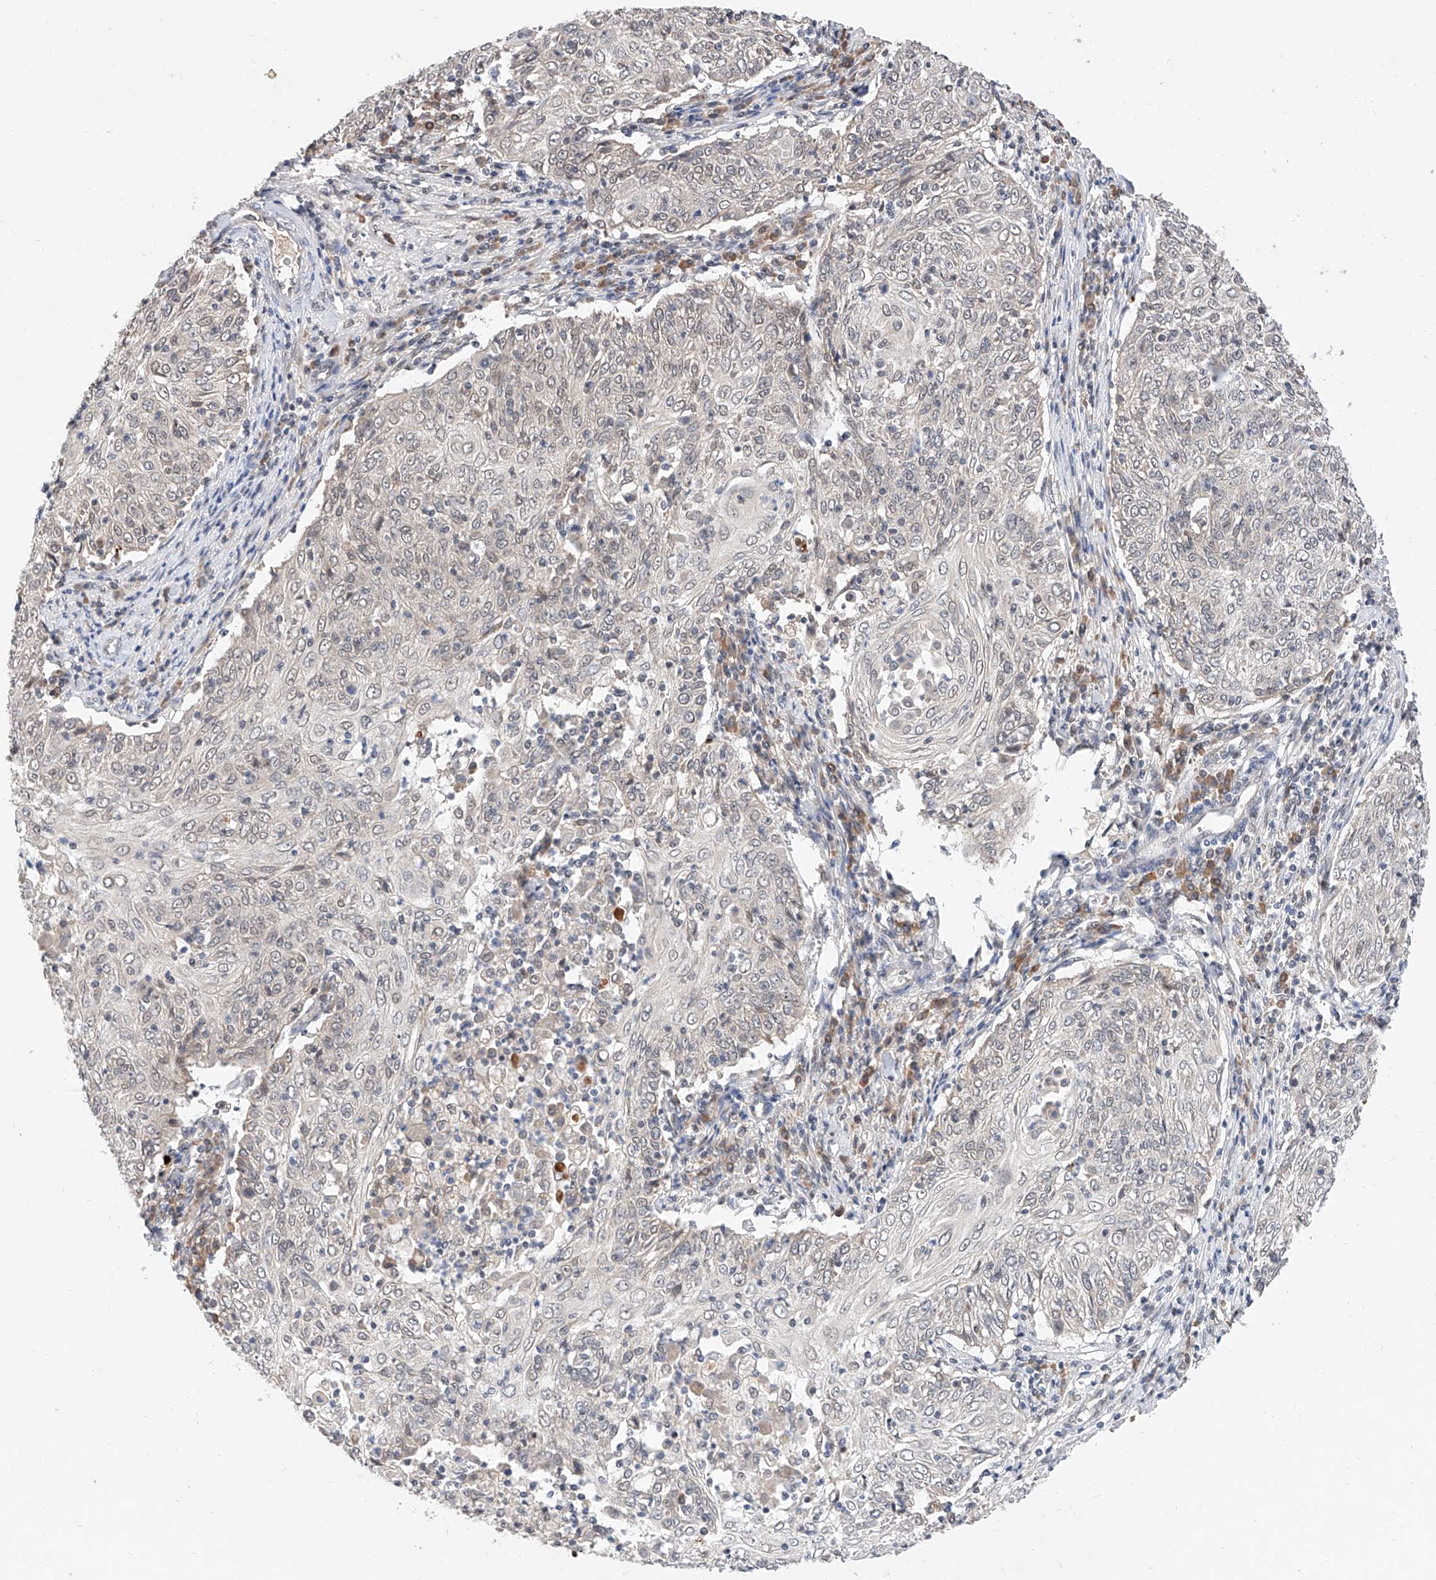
{"staining": {"intensity": "negative", "quantity": "none", "location": "none"}, "tissue": "cervical cancer", "cell_type": "Tumor cells", "image_type": "cancer", "snomed": [{"axis": "morphology", "description": "Squamous cell carcinoma, NOS"}, {"axis": "topography", "description": "Cervix"}], "caption": "DAB immunohistochemical staining of cervical cancer demonstrates no significant positivity in tumor cells.", "gene": "CARMIL3", "patient": {"sex": "female", "age": 48}}